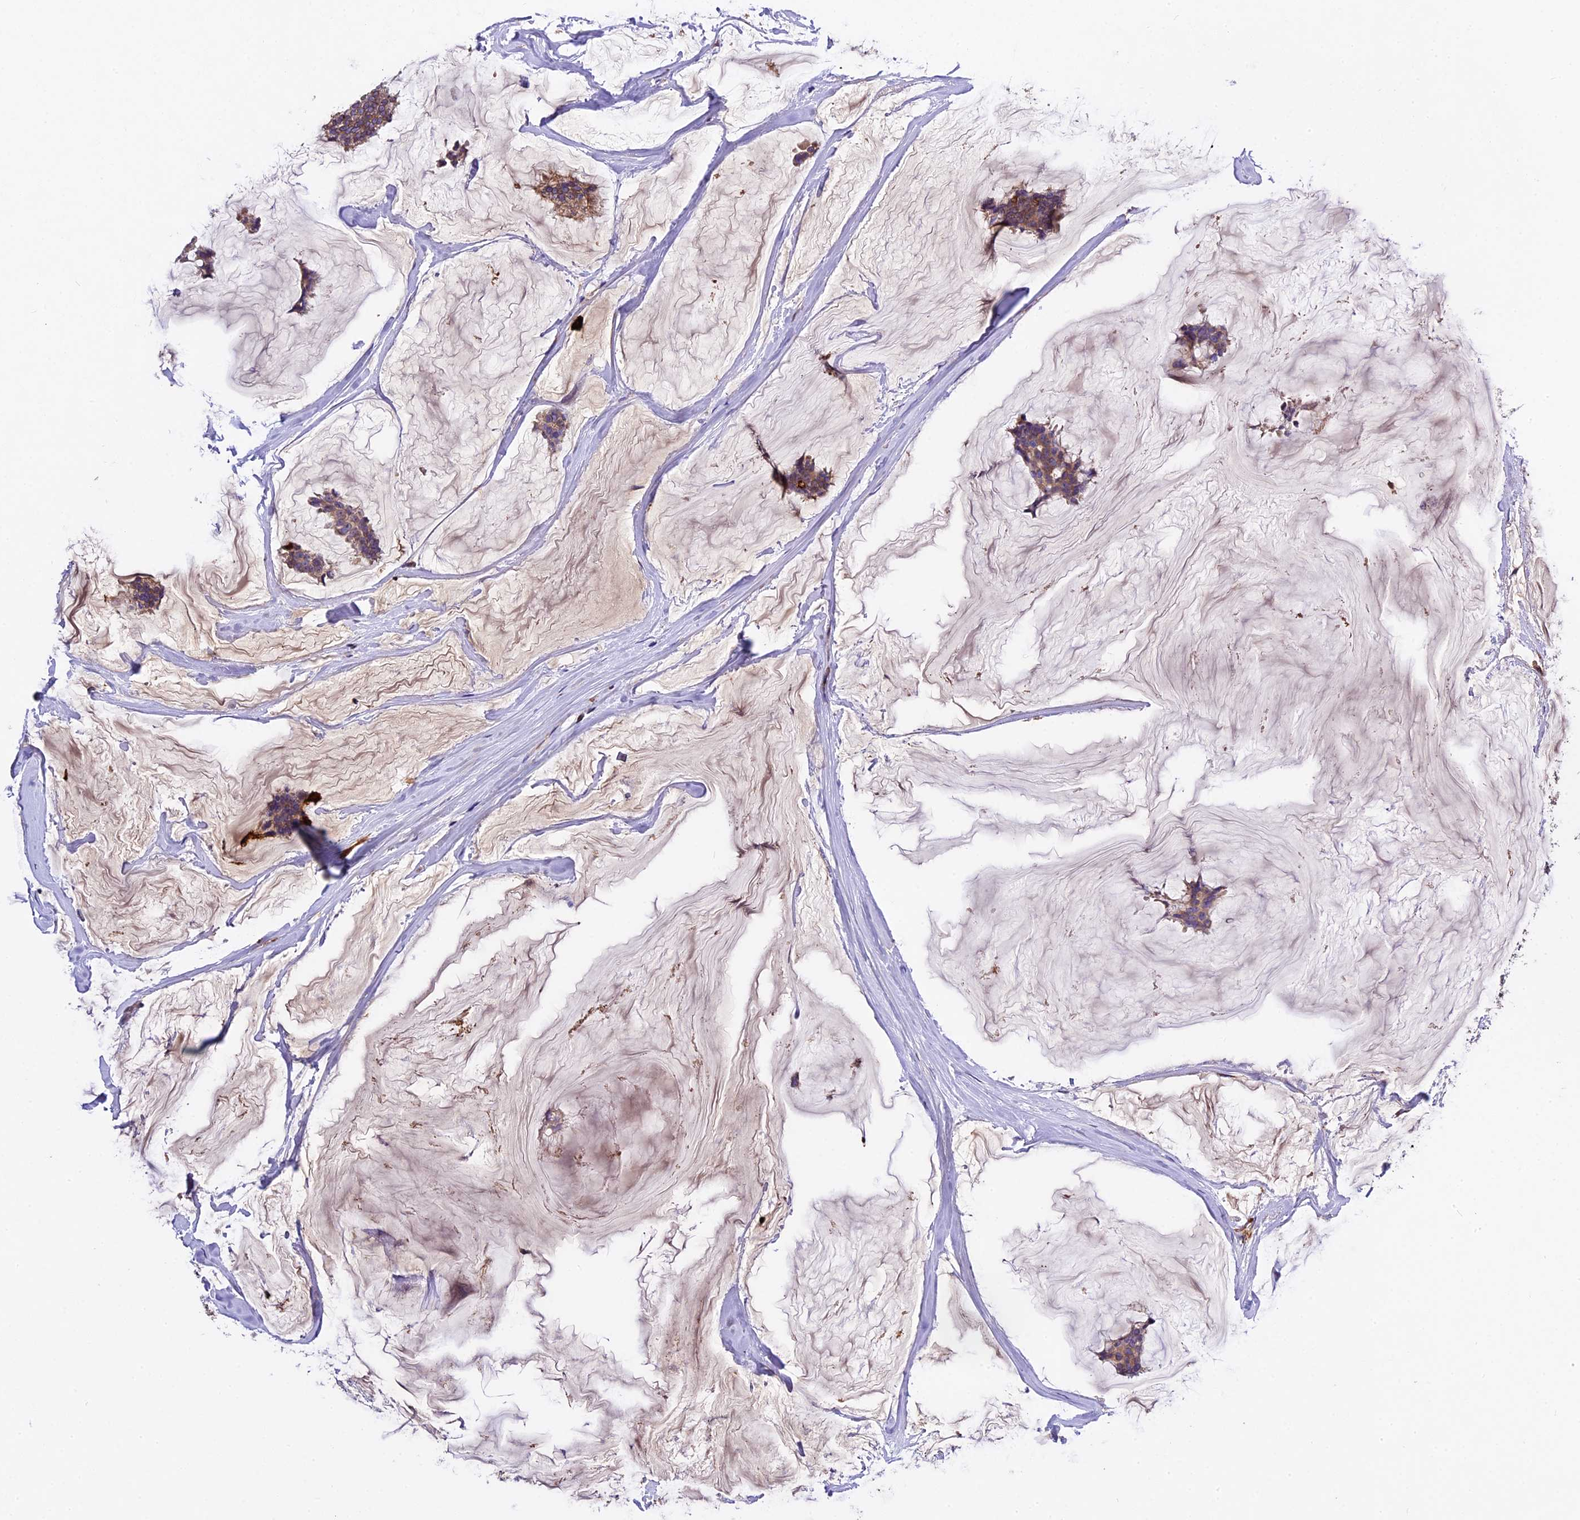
{"staining": {"intensity": "weak", "quantity": ">75%", "location": "cytoplasmic/membranous"}, "tissue": "breast cancer", "cell_type": "Tumor cells", "image_type": "cancer", "snomed": [{"axis": "morphology", "description": "Duct carcinoma"}, {"axis": "topography", "description": "Breast"}], "caption": "Protein staining shows weak cytoplasmic/membranous positivity in about >75% of tumor cells in breast infiltrating ductal carcinoma.", "gene": "CILP2", "patient": {"sex": "female", "age": 93}}